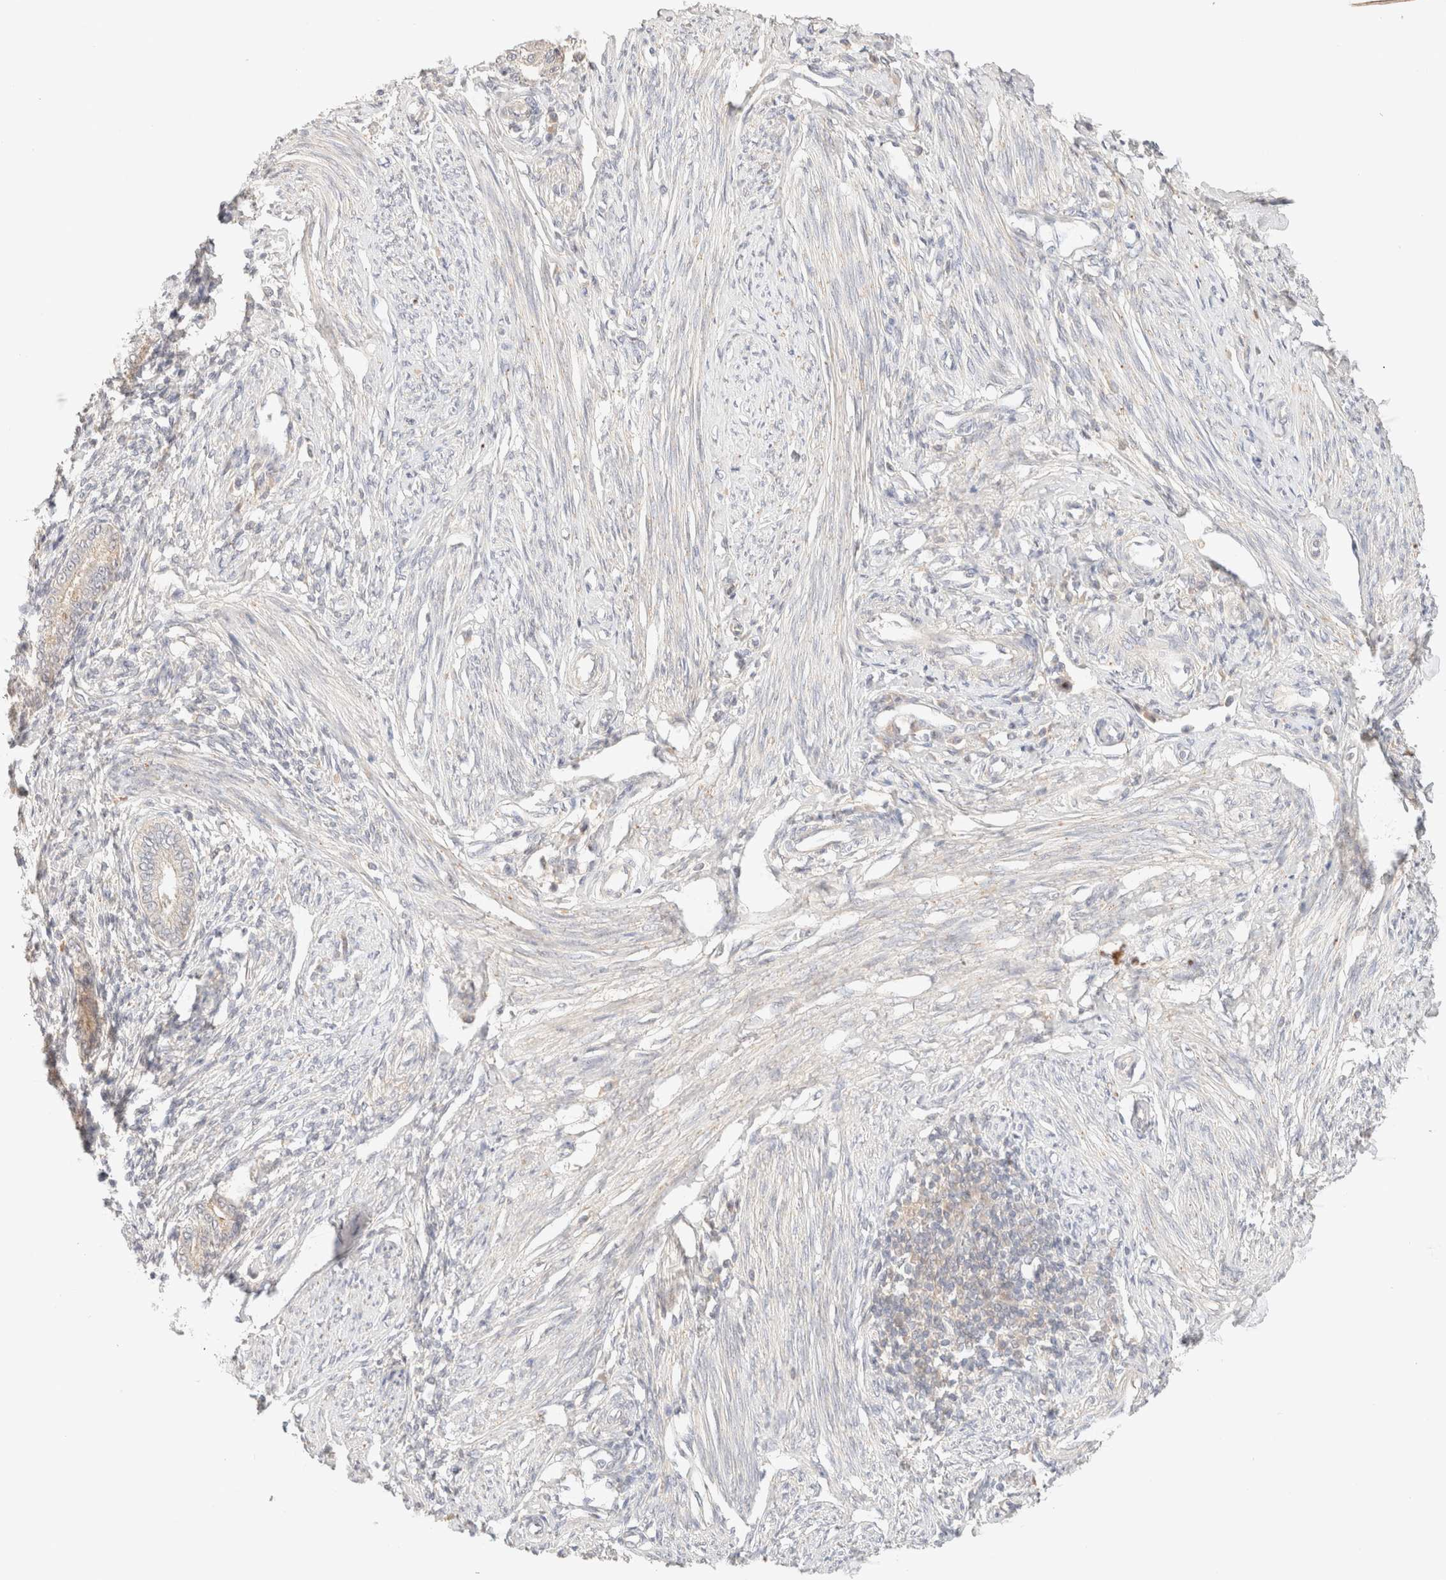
{"staining": {"intensity": "negative", "quantity": "none", "location": "none"}, "tissue": "endometrium", "cell_type": "Cells in endometrial stroma", "image_type": "normal", "snomed": [{"axis": "morphology", "description": "Normal tissue, NOS"}, {"axis": "topography", "description": "Endometrium"}], "caption": "The image exhibits no significant expression in cells in endometrial stroma of endometrium. Nuclei are stained in blue.", "gene": "SARM1", "patient": {"sex": "female", "age": 56}}